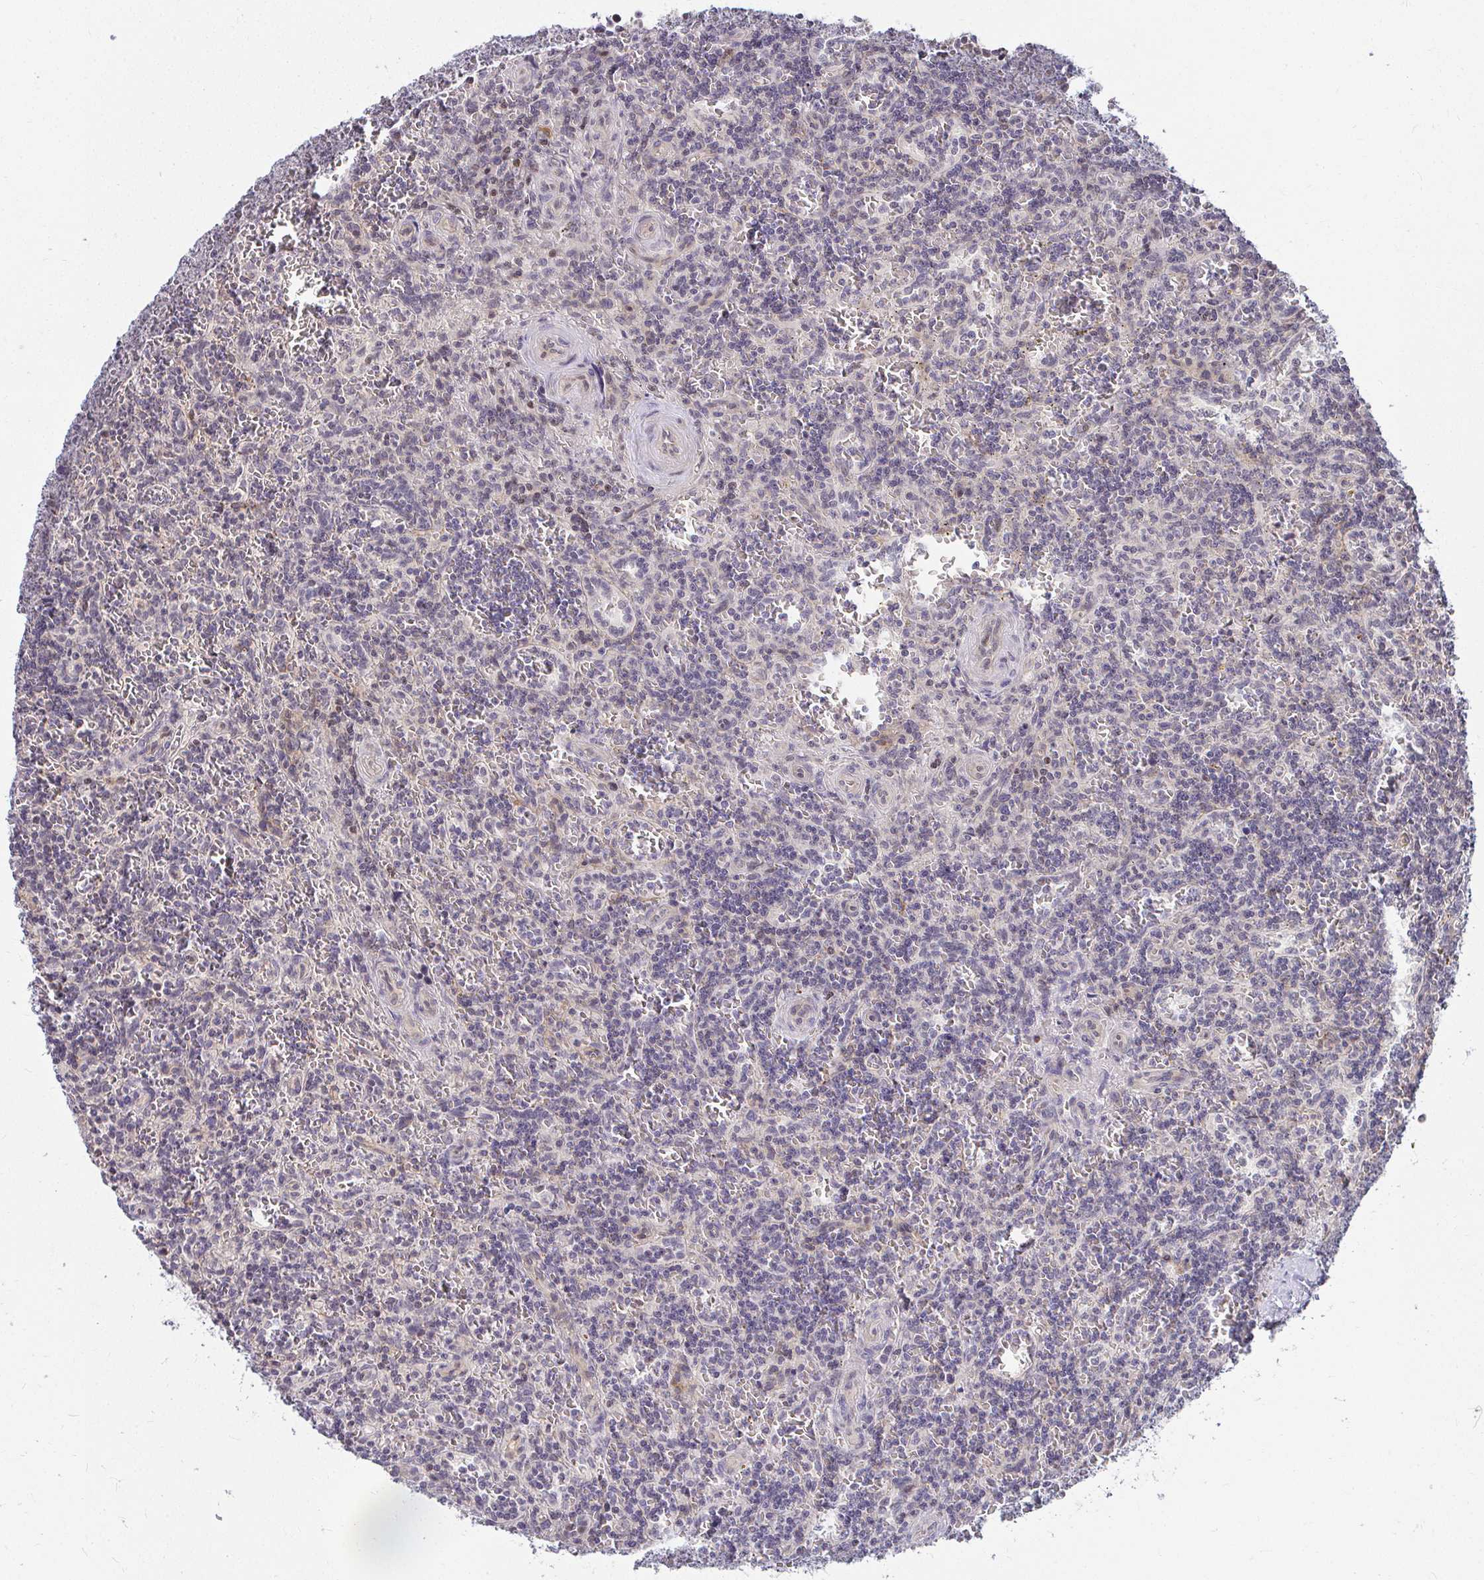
{"staining": {"intensity": "negative", "quantity": "none", "location": "none"}, "tissue": "lymphoma", "cell_type": "Tumor cells", "image_type": "cancer", "snomed": [{"axis": "morphology", "description": "Malignant lymphoma, non-Hodgkin's type, Low grade"}, {"axis": "topography", "description": "Spleen"}], "caption": "This is an immunohistochemistry histopathology image of human lymphoma. There is no staining in tumor cells.", "gene": "ANK3", "patient": {"sex": "male", "age": 73}}